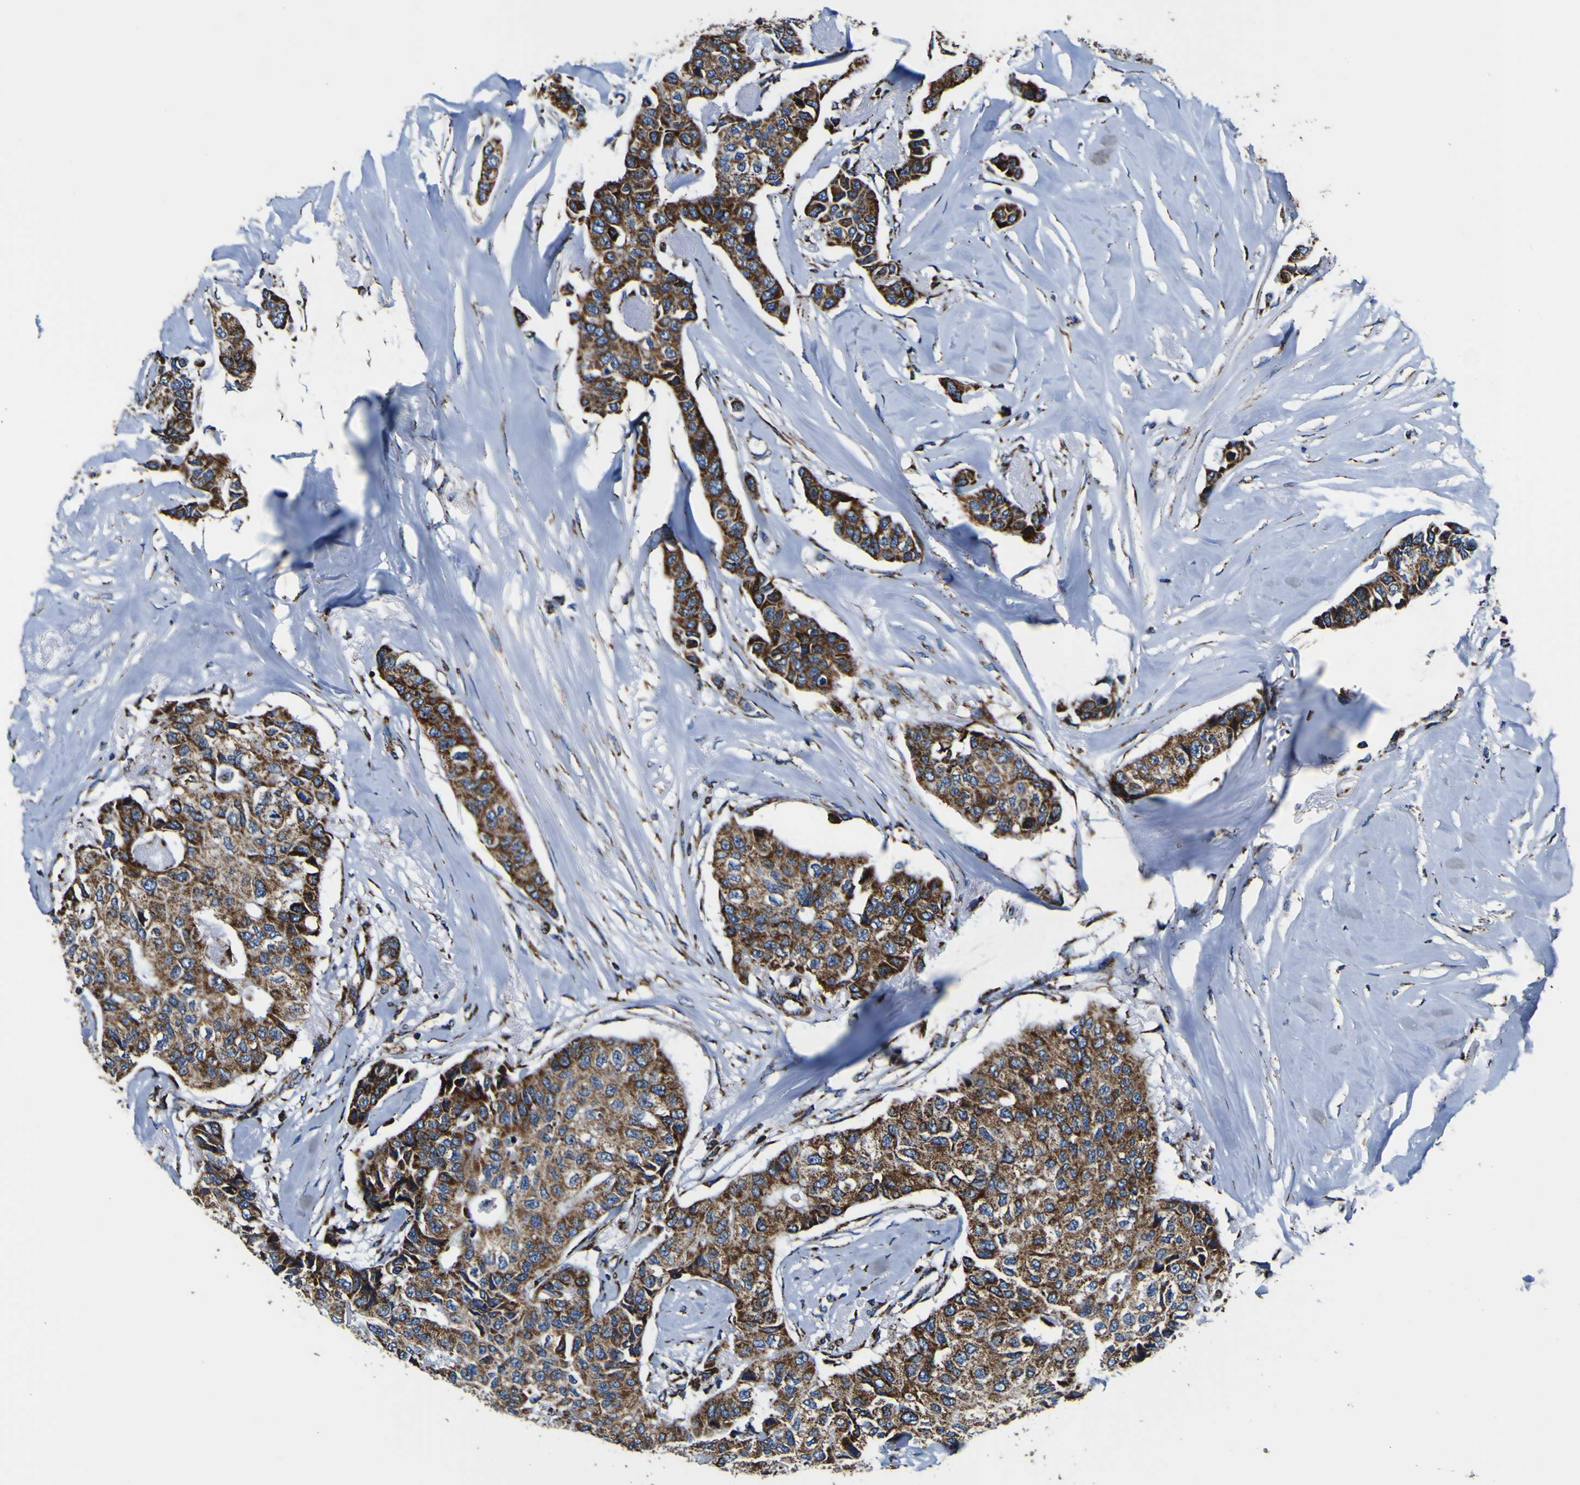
{"staining": {"intensity": "strong", "quantity": ">75%", "location": "cytoplasmic/membranous"}, "tissue": "breast cancer", "cell_type": "Tumor cells", "image_type": "cancer", "snomed": [{"axis": "morphology", "description": "Duct carcinoma"}, {"axis": "topography", "description": "Breast"}], "caption": "Immunohistochemistry of human breast cancer exhibits high levels of strong cytoplasmic/membranous expression in approximately >75% of tumor cells.", "gene": "PTRH2", "patient": {"sex": "female", "age": 80}}